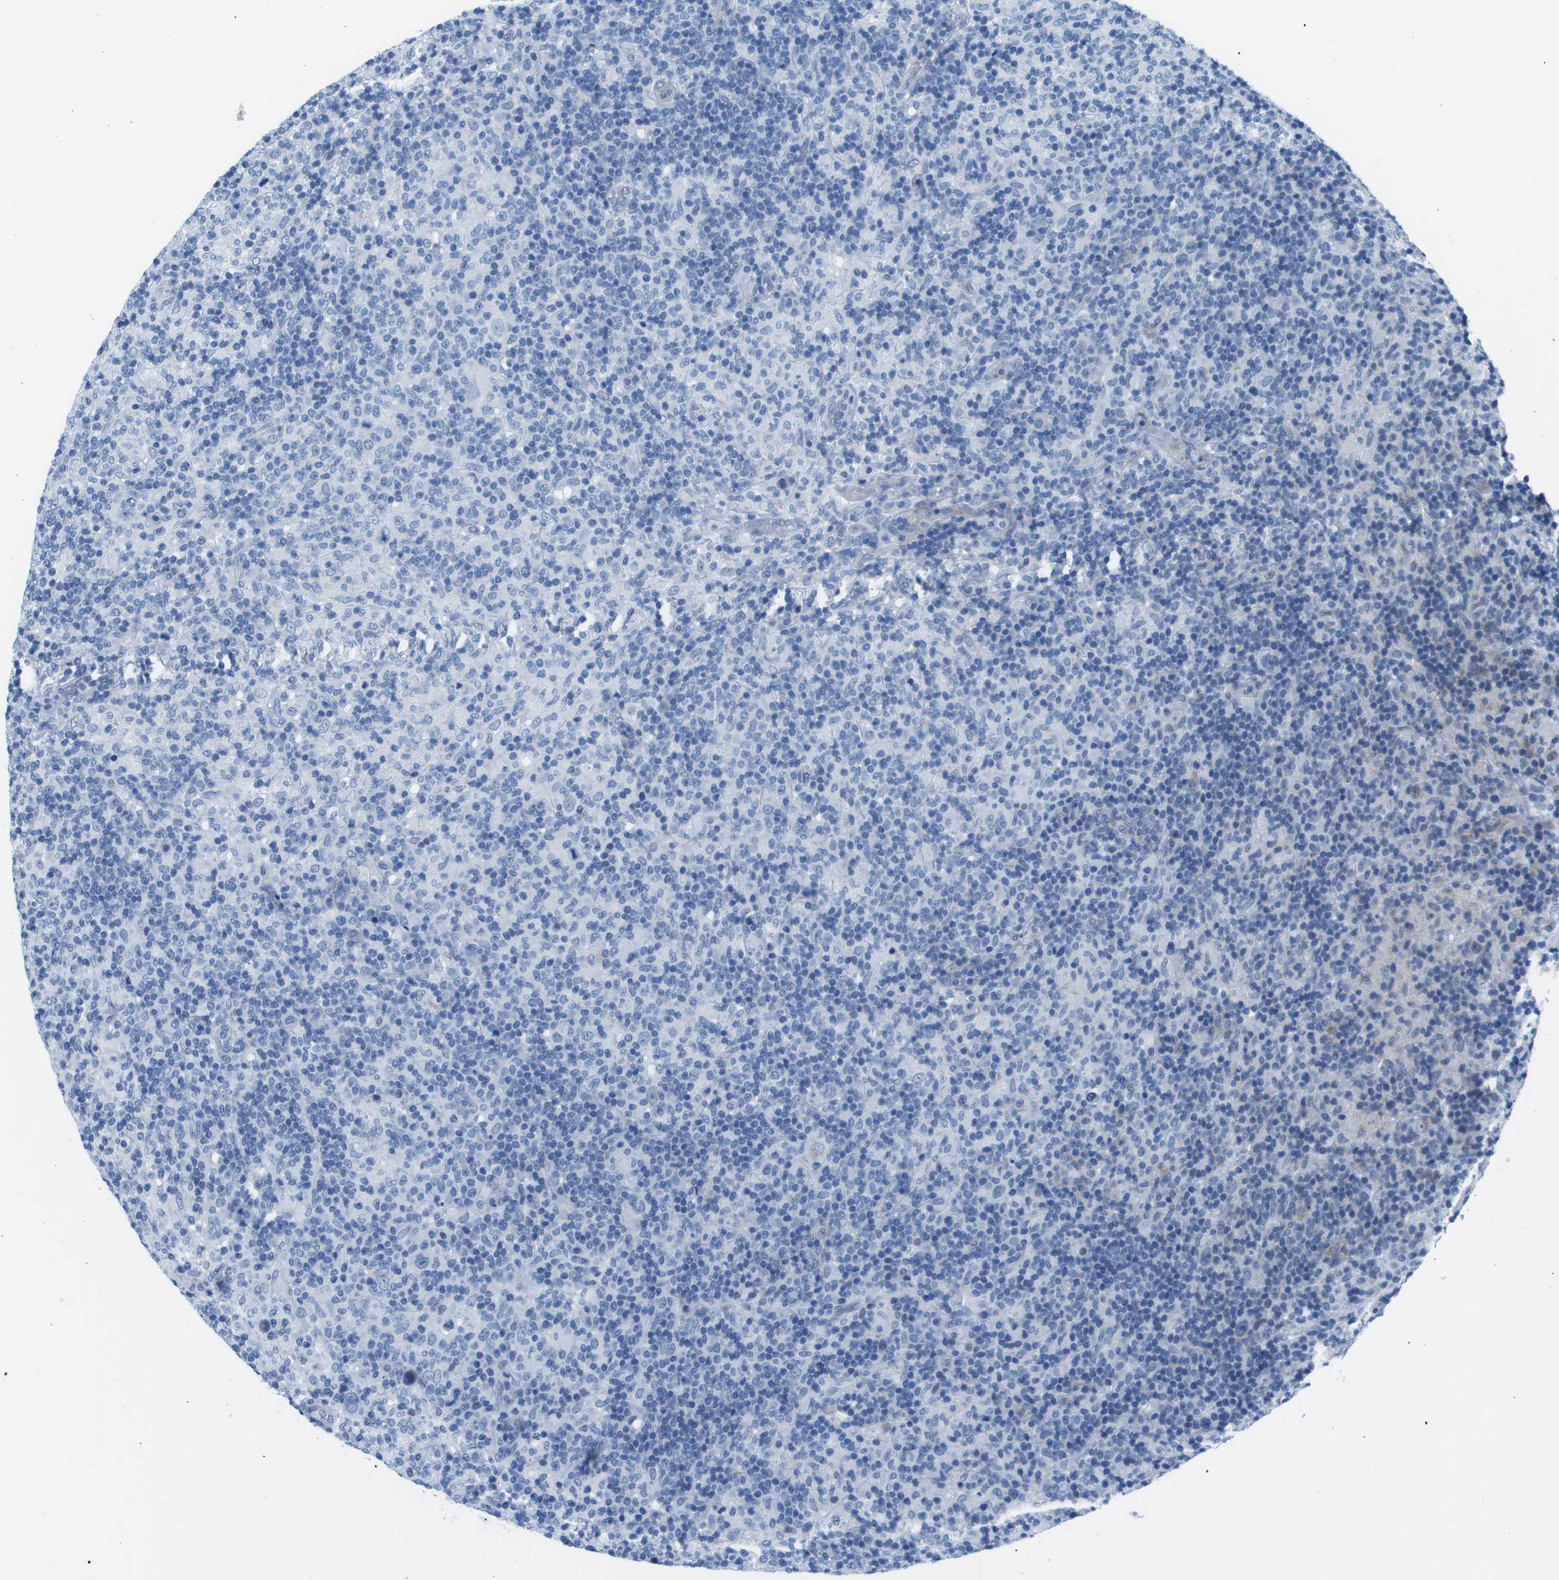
{"staining": {"intensity": "negative", "quantity": "none", "location": "none"}, "tissue": "lymphoma", "cell_type": "Tumor cells", "image_type": "cancer", "snomed": [{"axis": "morphology", "description": "Hodgkin's disease, NOS"}, {"axis": "topography", "description": "Lymph node"}], "caption": "Tumor cells are negative for brown protein staining in Hodgkin's disease.", "gene": "MUC2", "patient": {"sex": "male", "age": 70}}